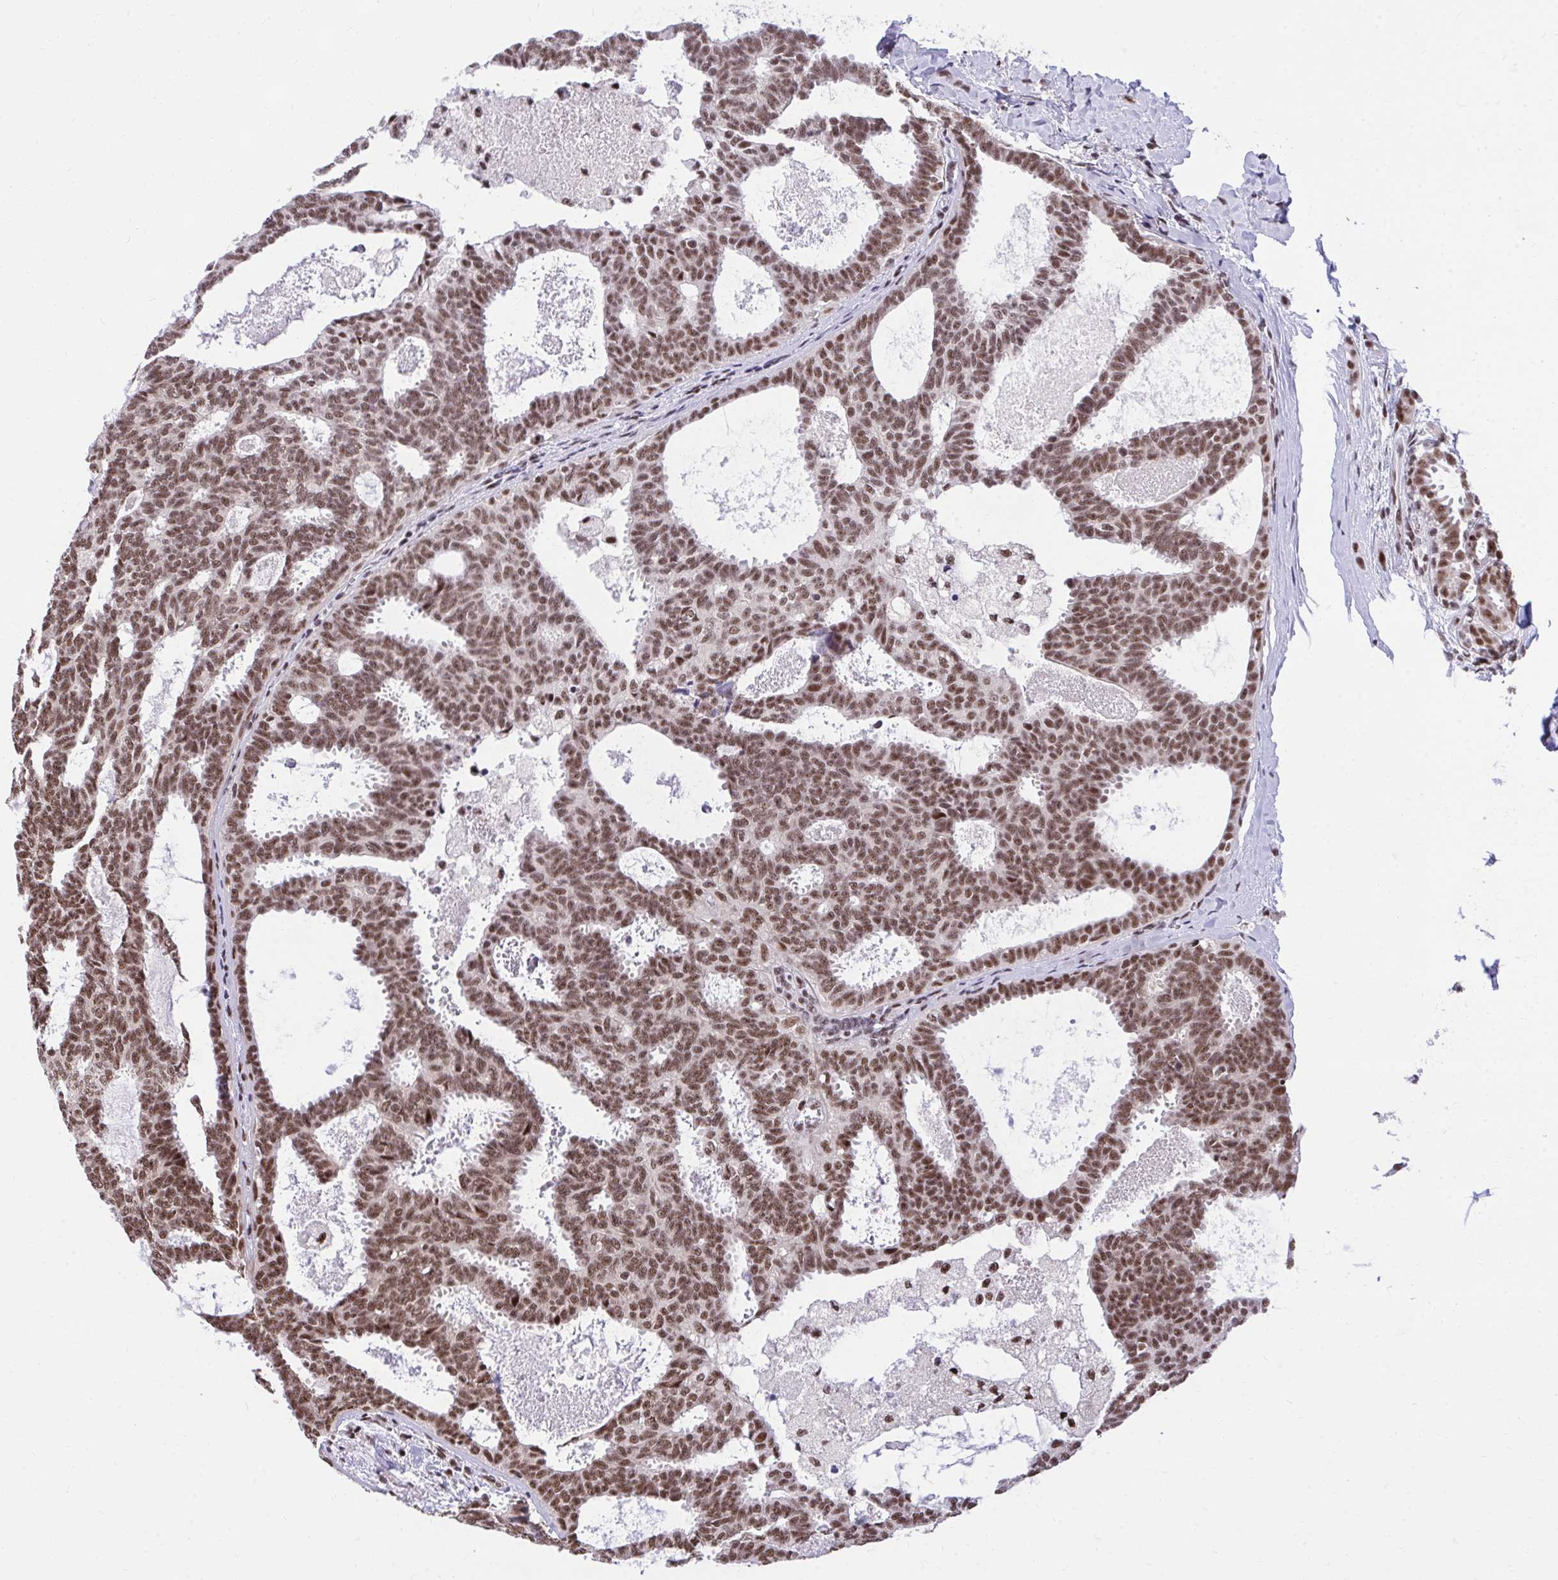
{"staining": {"intensity": "moderate", "quantity": ">75%", "location": "nuclear"}, "tissue": "breast cancer", "cell_type": "Tumor cells", "image_type": "cancer", "snomed": [{"axis": "morphology", "description": "Intraductal carcinoma, in situ"}, {"axis": "morphology", "description": "Duct carcinoma"}, {"axis": "morphology", "description": "Lobular carcinoma, in situ"}, {"axis": "topography", "description": "Breast"}], "caption": "The histopathology image reveals staining of breast cancer, revealing moderate nuclear protein positivity (brown color) within tumor cells.", "gene": "SYNE4", "patient": {"sex": "female", "age": 44}}